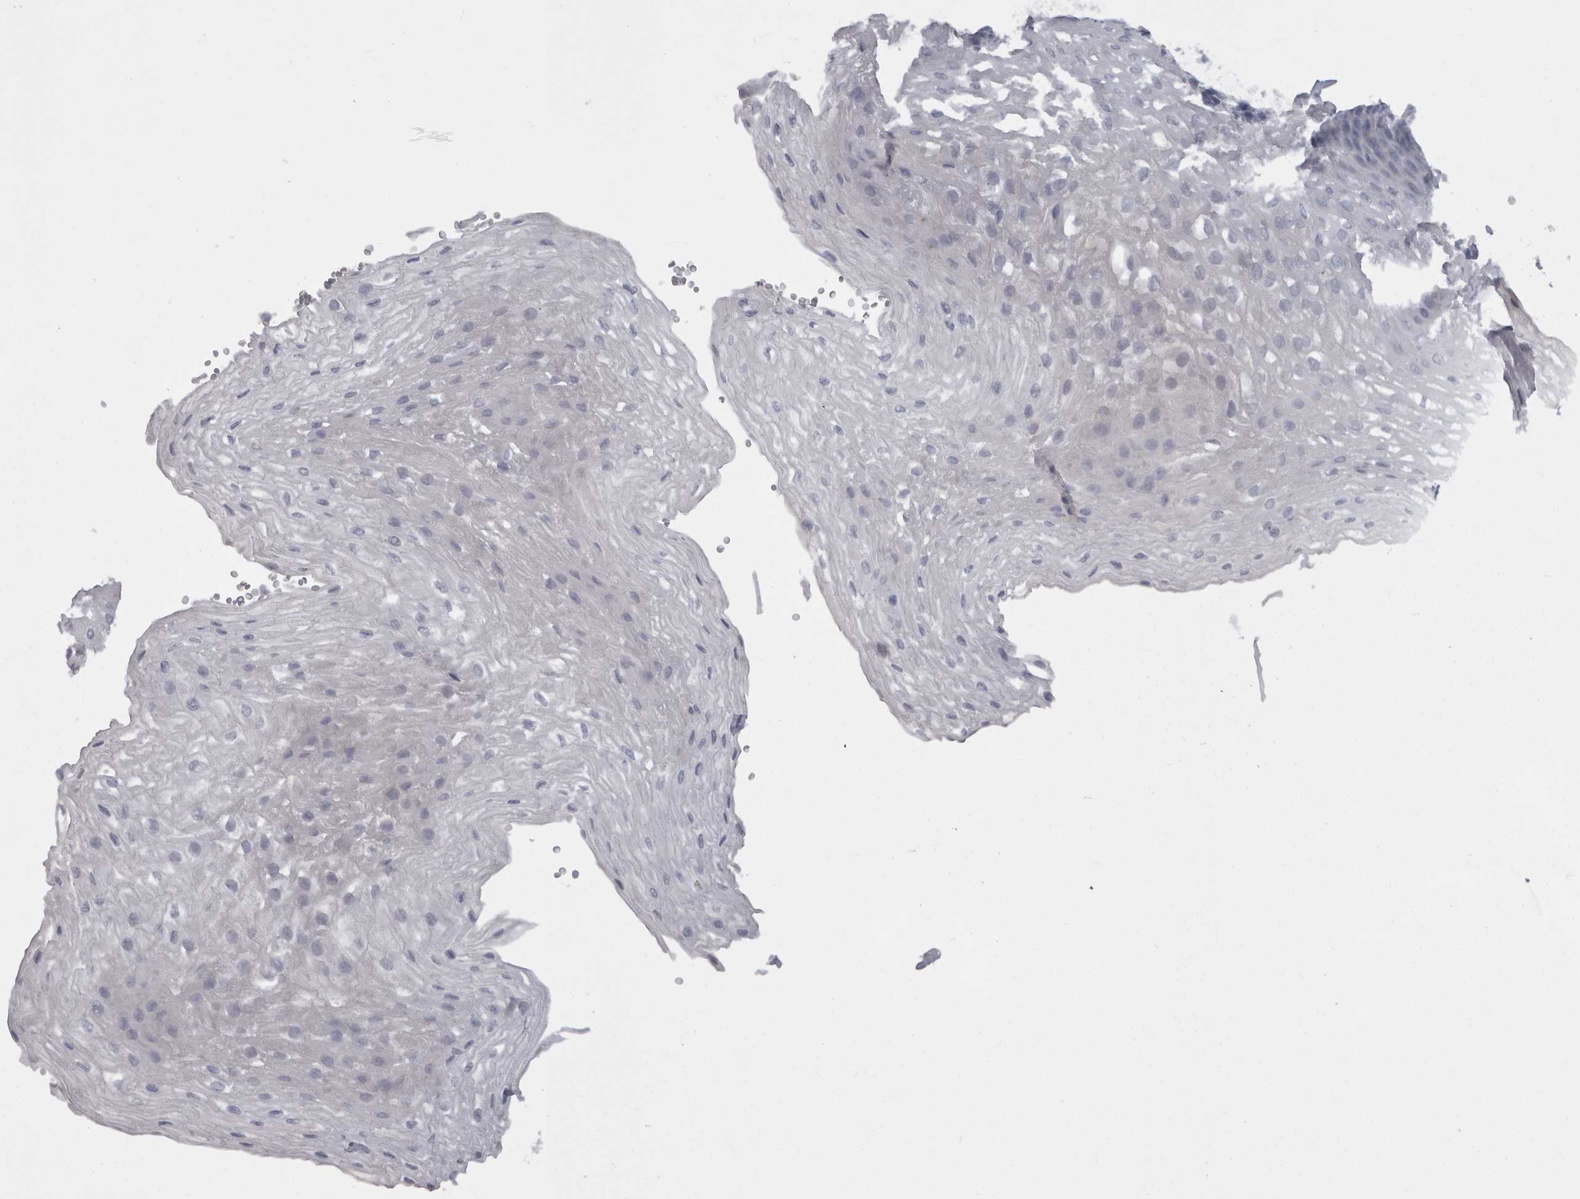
{"staining": {"intensity": "negative", "quantity": "none", "location": "none"}, "tissue": "esophagus", "cell_type": "Squamous epithelial cells", "image_type": "normal", "snomed": [{"axis": "morphology", "description": "Normal tissue, NOS"}, {"axis": "topography", "description": "Esophagus"}], "caption": "The immunohistochemistry photomicrograph has no significant expression in squamous epithelial cells of esophagus. (DAB immunohistochemistry (IHC) with hematoxylin counter stain).", "gene": "CAMK2D", "patient": {"sex": "female", "age": 66}}